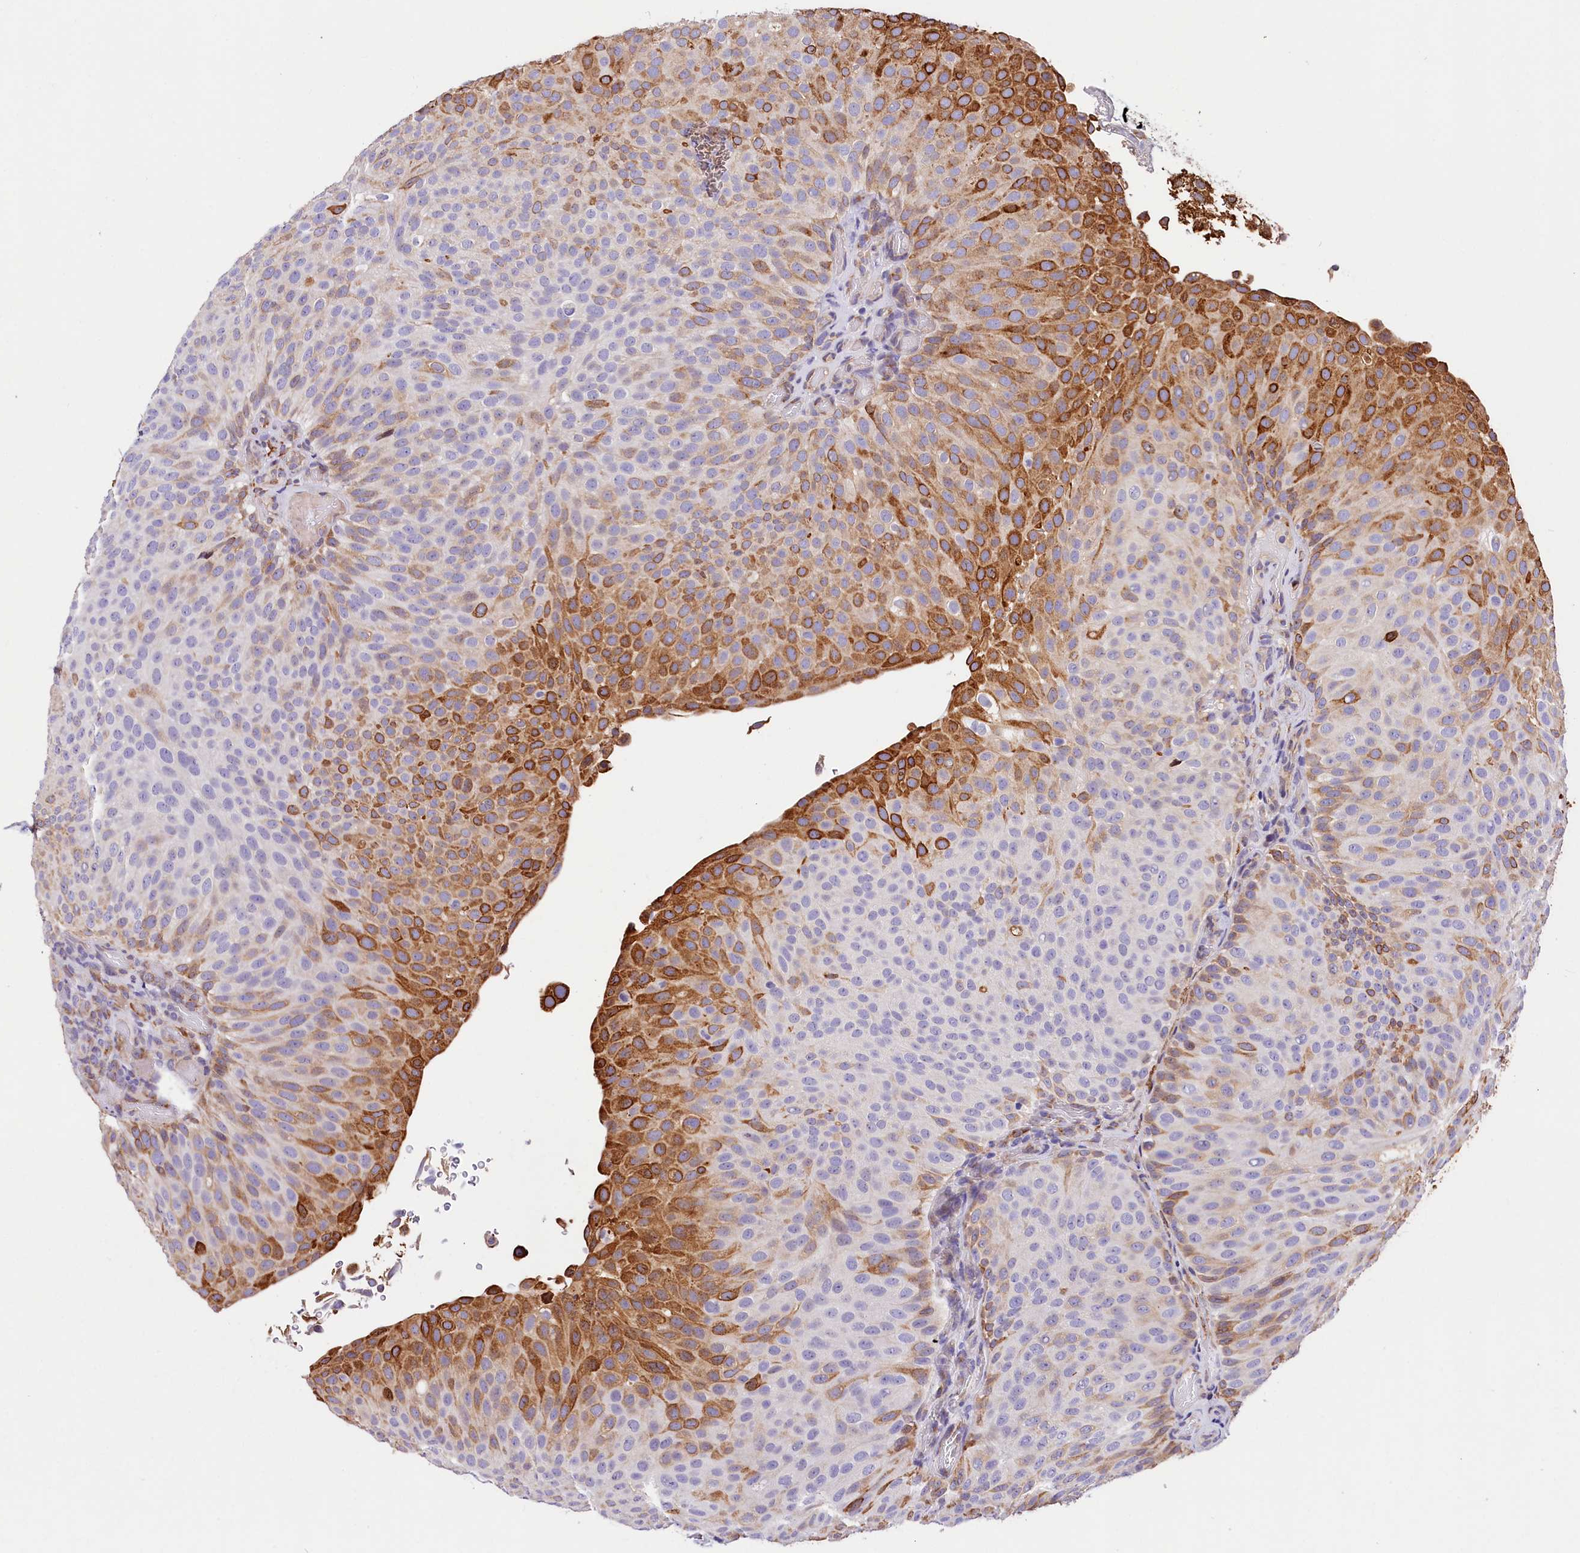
{"staining": {"intensity": "strong", "quantity": "<25%", "location": "cytoplasmic/membranous"}, "tissue": "urothelial cancer", "cell_type": "Tumor cells", "image_type": "cancer", "snomed": [{"axis": "morphology", "description": "Urothelial carcinoma, Low grade"}, {"axis": "topography", "description": "Urinary bladder"}], "caption": "Tumor cells show medium levels of strong cytoplasmic/membranous staining in about <25% of cells in human low-grade urothelial carcinoma.", "gene": "ITGA1", "patient": {"sex": "male", "age": 78}}